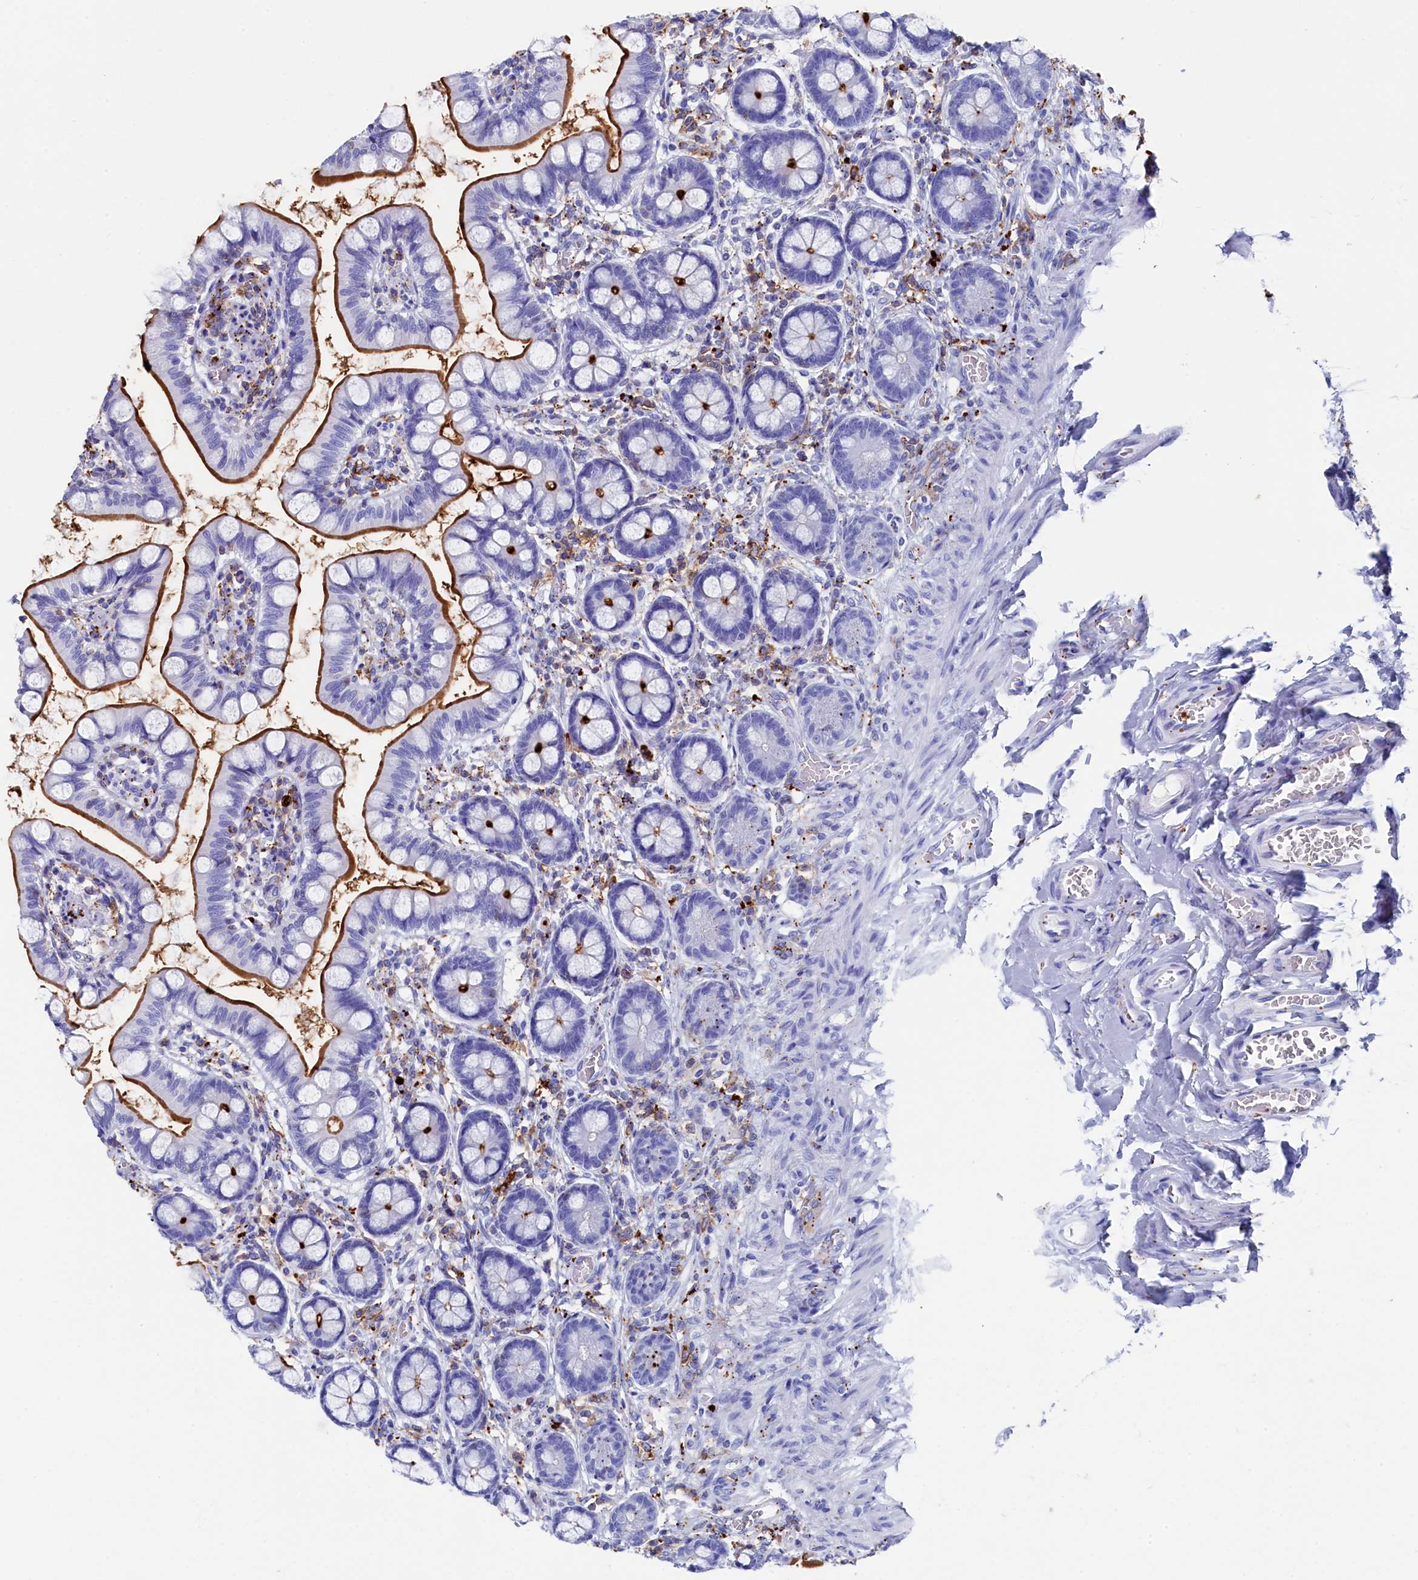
{"staining": {"intensity": "strong", "quantity": ">75%", "location": "cytoplasmic/membranous"}, "tissue": "small intestine", "cell_type": "Glandular cells", "image_type": "normal", "snomed": [{"axis": "morphology", "description": "Normal tissue, NOS"}, {"axis": "topography", "description": "Small intestine"}], "caption": "Protein staining by IHC shows strong cytoplasmic/membranous expression in approximately >75% of glandular cells in normal small intestine.", "gene": "PLAC8", "patient": {"sex": "male", "age": 52}}